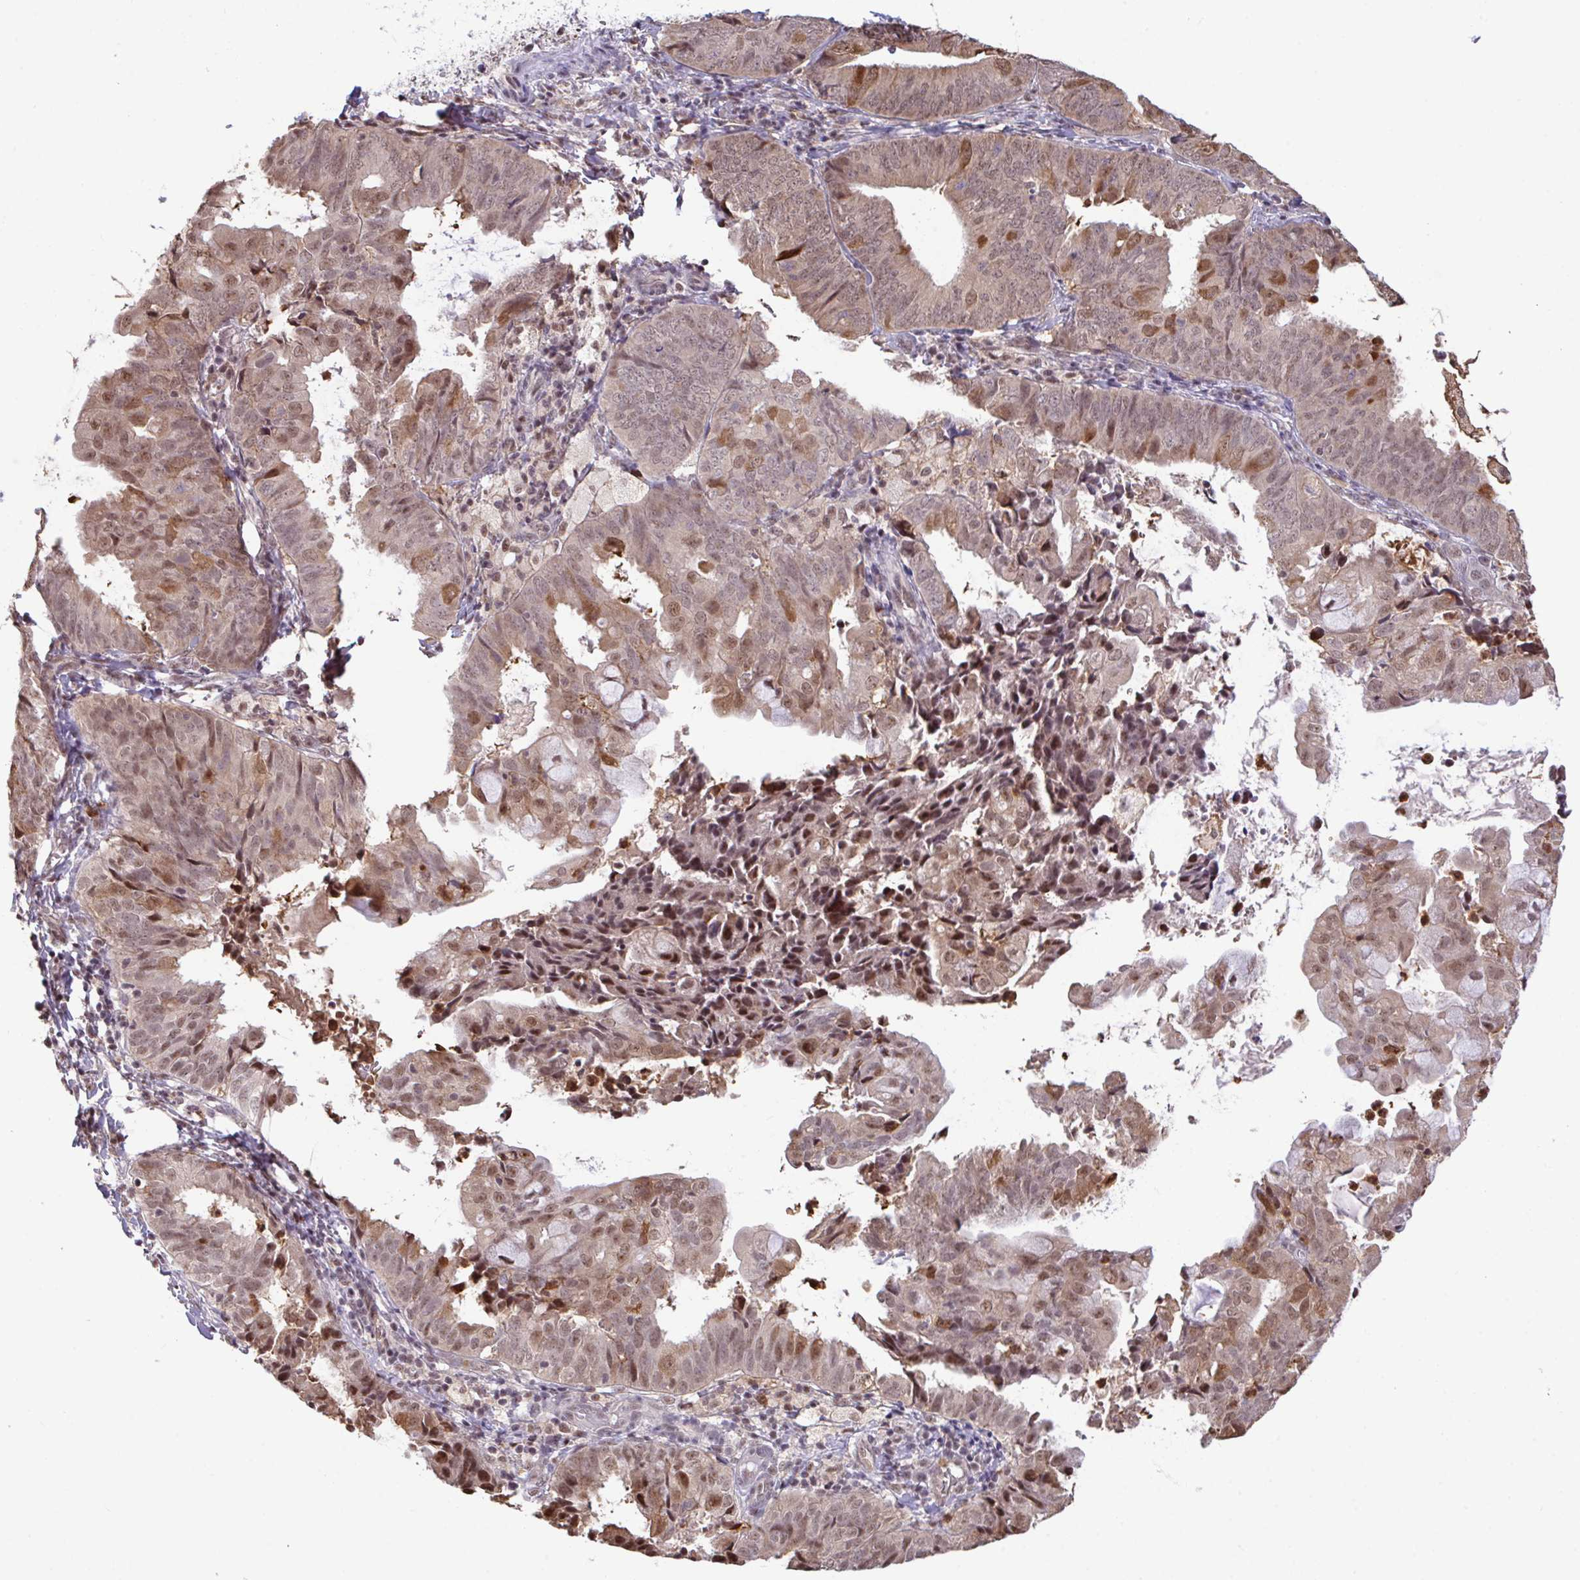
{"staining": {"intensity": "moderate", "quantity": ">75%", "location": "cytoplasmic/membranous,nuclear"}, "tissue": "endometrial cancer", "cell_type": "Tumor cells", "image_type": "cancer", "snomed": [{"axis": "morphology", "description": "Adenocarcinoma, NOS"}, {"axis": "topography", "description": "Endometrium"}], "caption": "Immunohistochemistry (DAB) staining of human endometrial cancer (adenocarcinoma) reveals moderate cytoplasmic/membranous and nuclear protein staining in approximately >75% of tumor cells.", "gene": "OR6K3", "patient": {"sex": "female", "age": 80}}